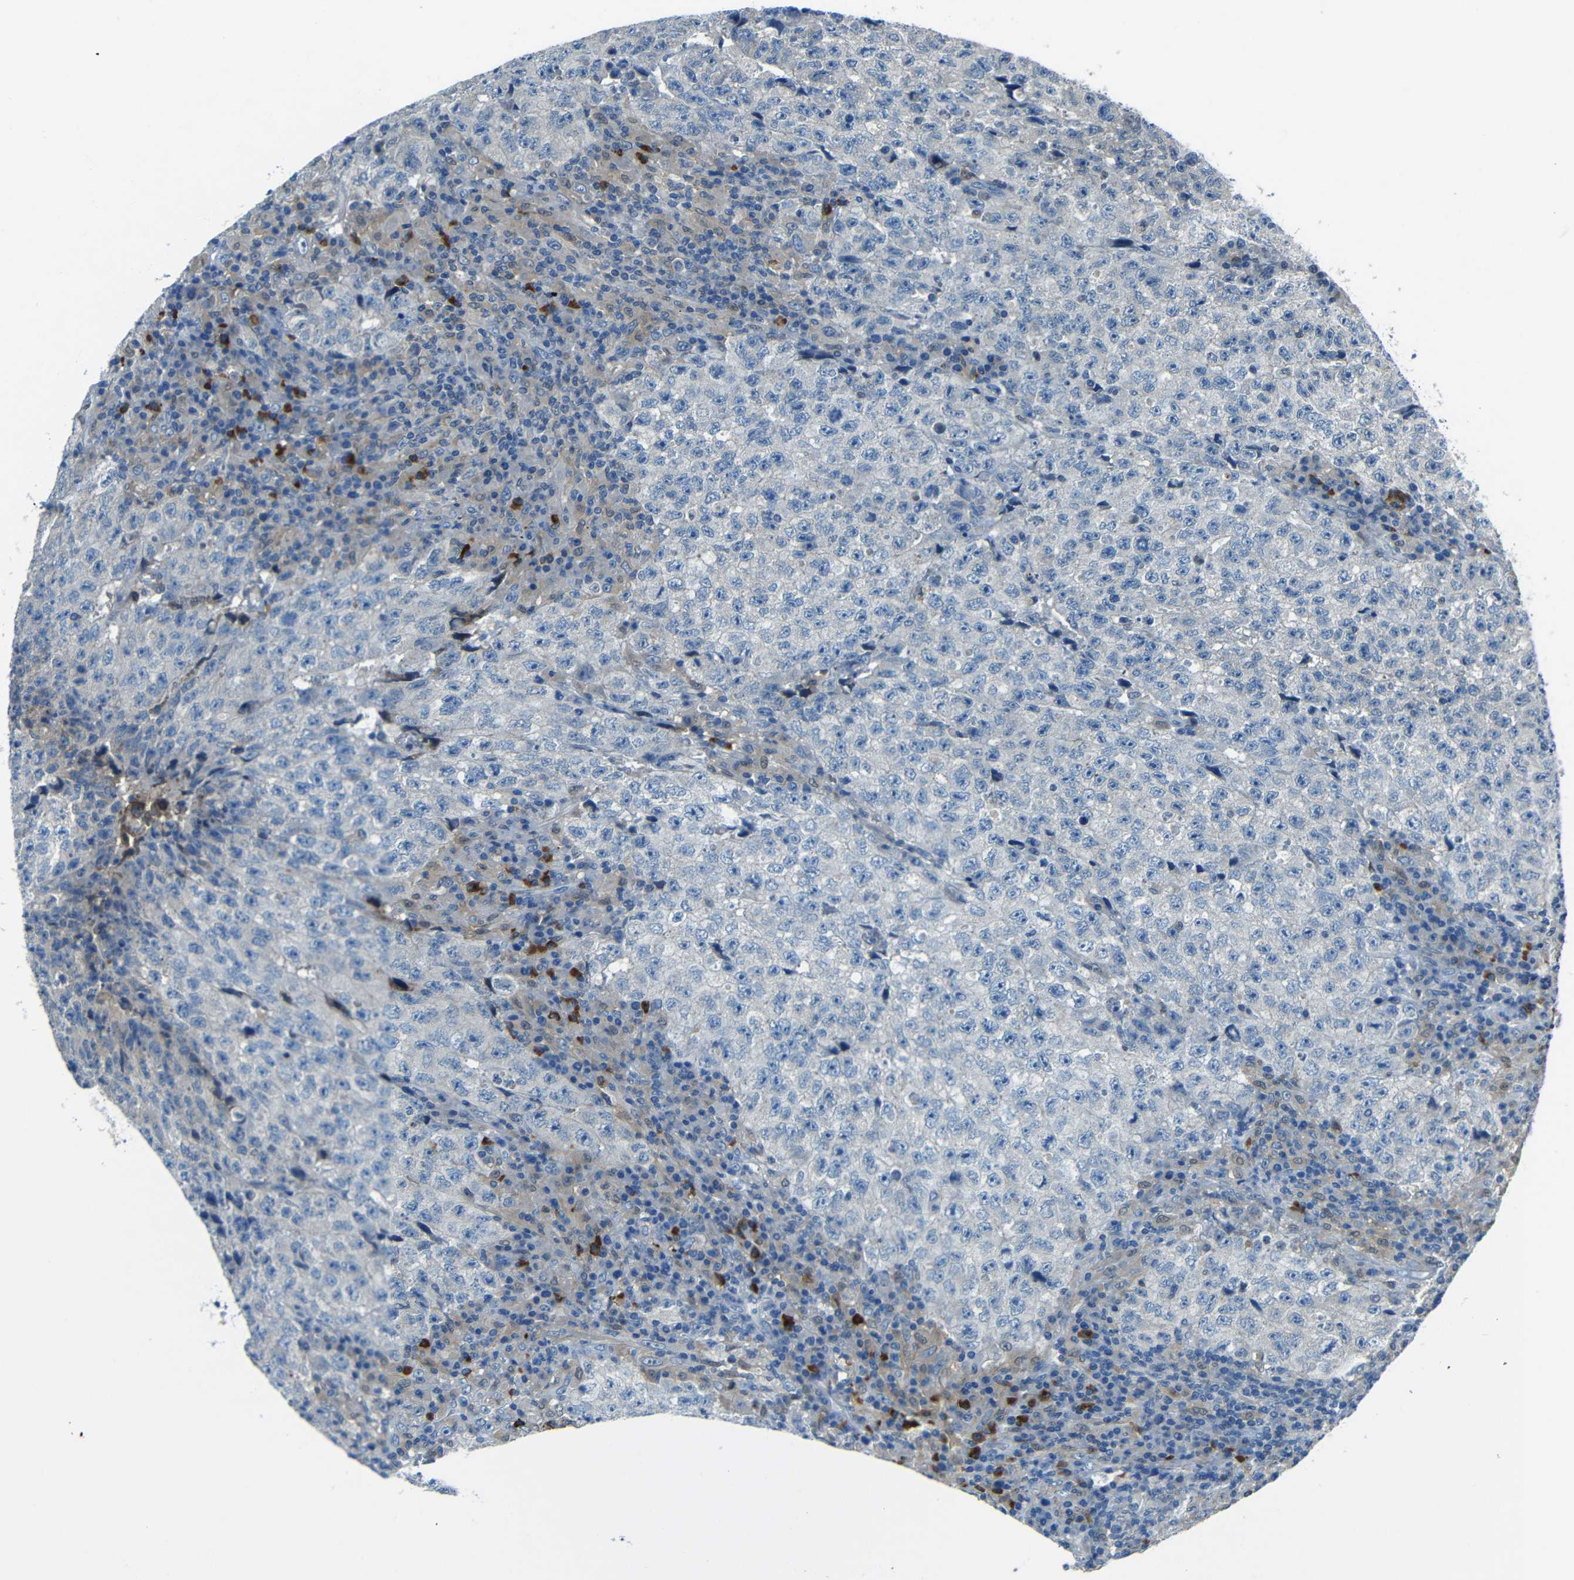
{"staining": {"intensity": "negative", "quantity": "none", "location": "none"}, "tissue": "testis cancer", "cell_type": "Tumor cells", "image_type": "cancer", "snomed": [{"axis": "morphology", "description": "Necrosis, NOS"}, {"axis": "morphology", "description": "Carcinoma, Embryonal, NOS"}, {"axis": "topography", "description": "Testis"}], "caption": "Testis embryonal carcinoma stained for a protein using immunohistochemistry shows no positivity tumor cells.", "gene": "CYP26B1", "patient": {"sex": "male", "age": 19}}